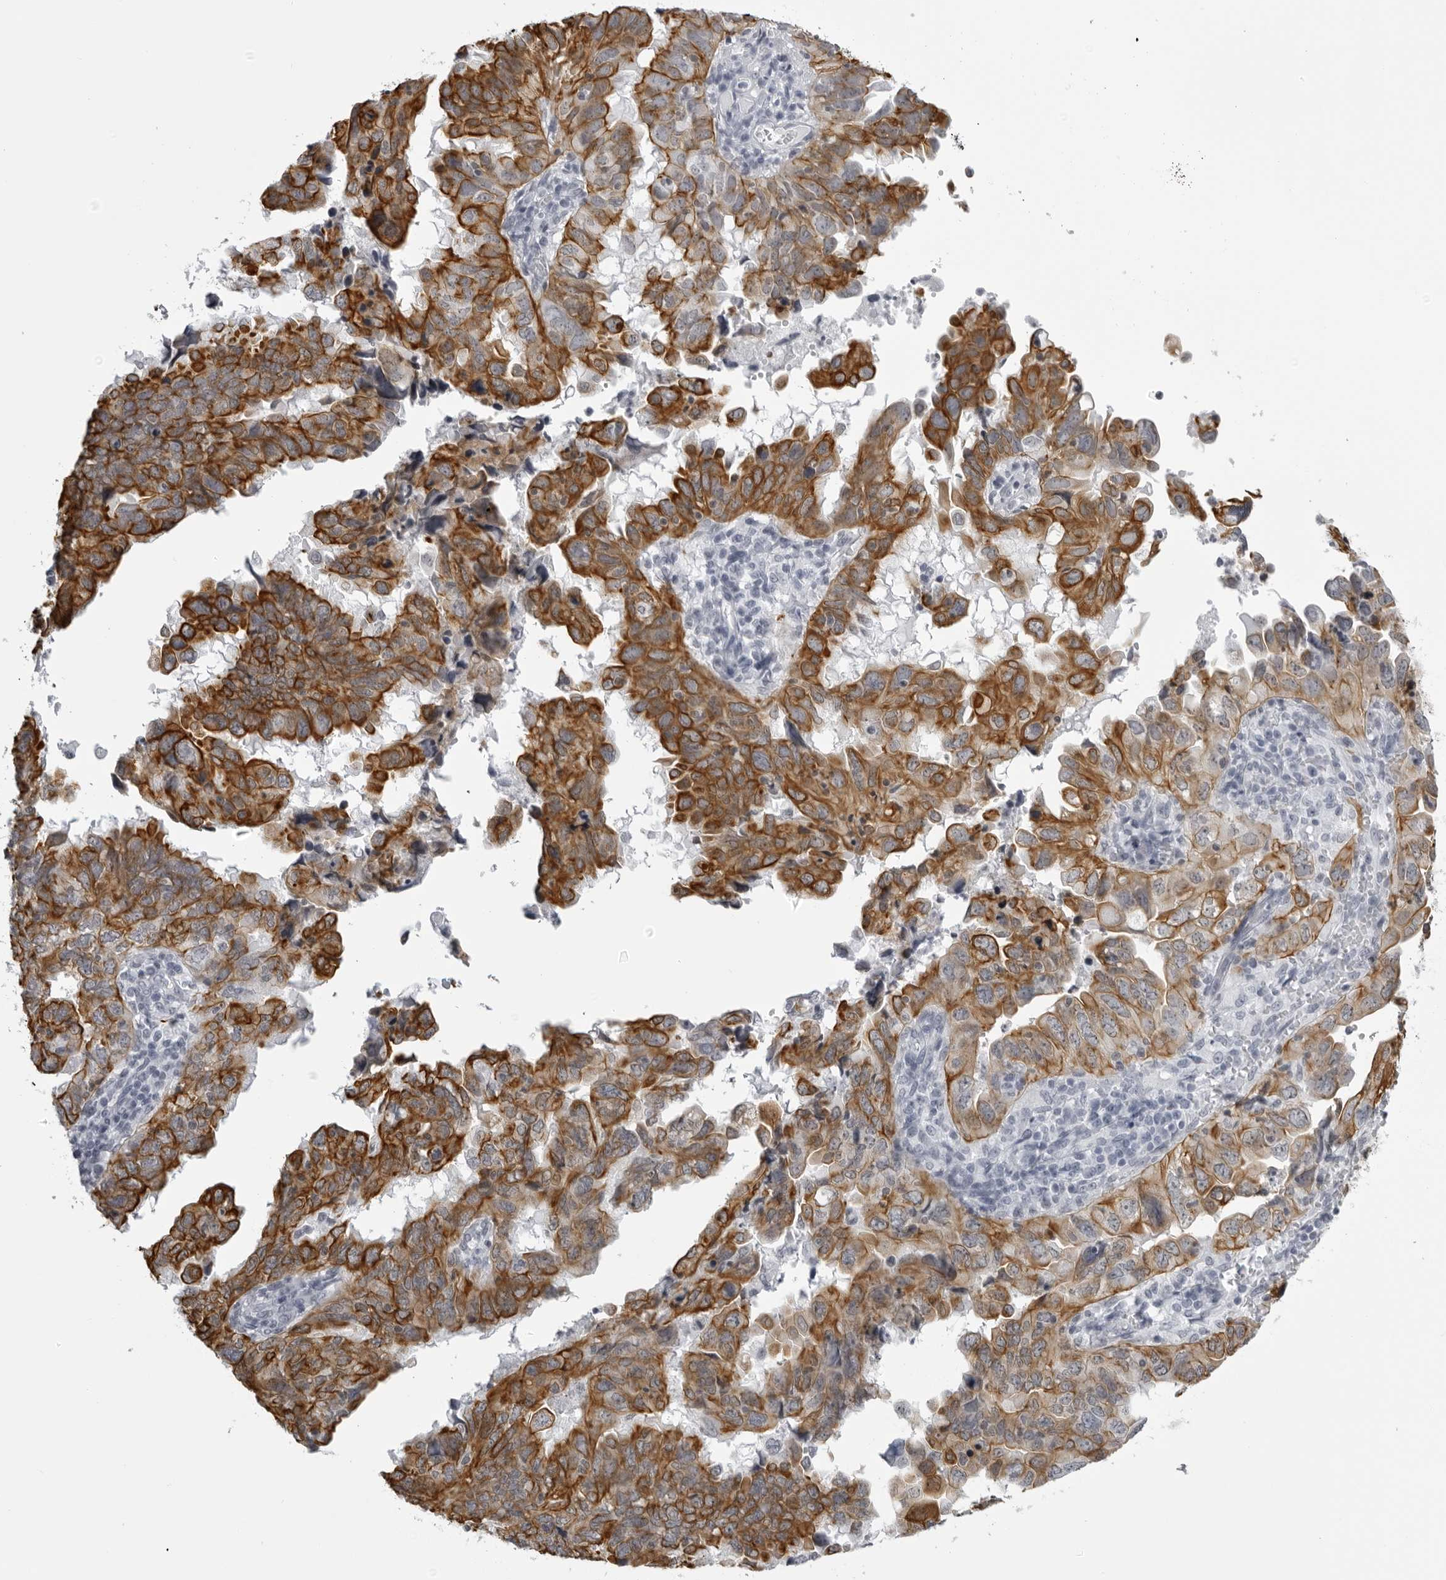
{"staining": {"intensity": "strong", "quantity": ">75%", "location": "cytoplasmic/membranous"}, "tissue": "endometrial cancer", "cell_type": "Tumor cells", "image_type": "cancer", "snomed": [{"axis": "morphology", "description": "Adenocarcinoma, NOS"}, {"axis": "topography", "description": "Uterus"}], "caption": "Immunohistochemical staining of endometrial adenocarcinoma shows high levels of strong cytoplasmic/membranous protein staining in about >75% of tumor cells.", "gene": "UROD", "patient": {"sex": "female", "age": 77}}